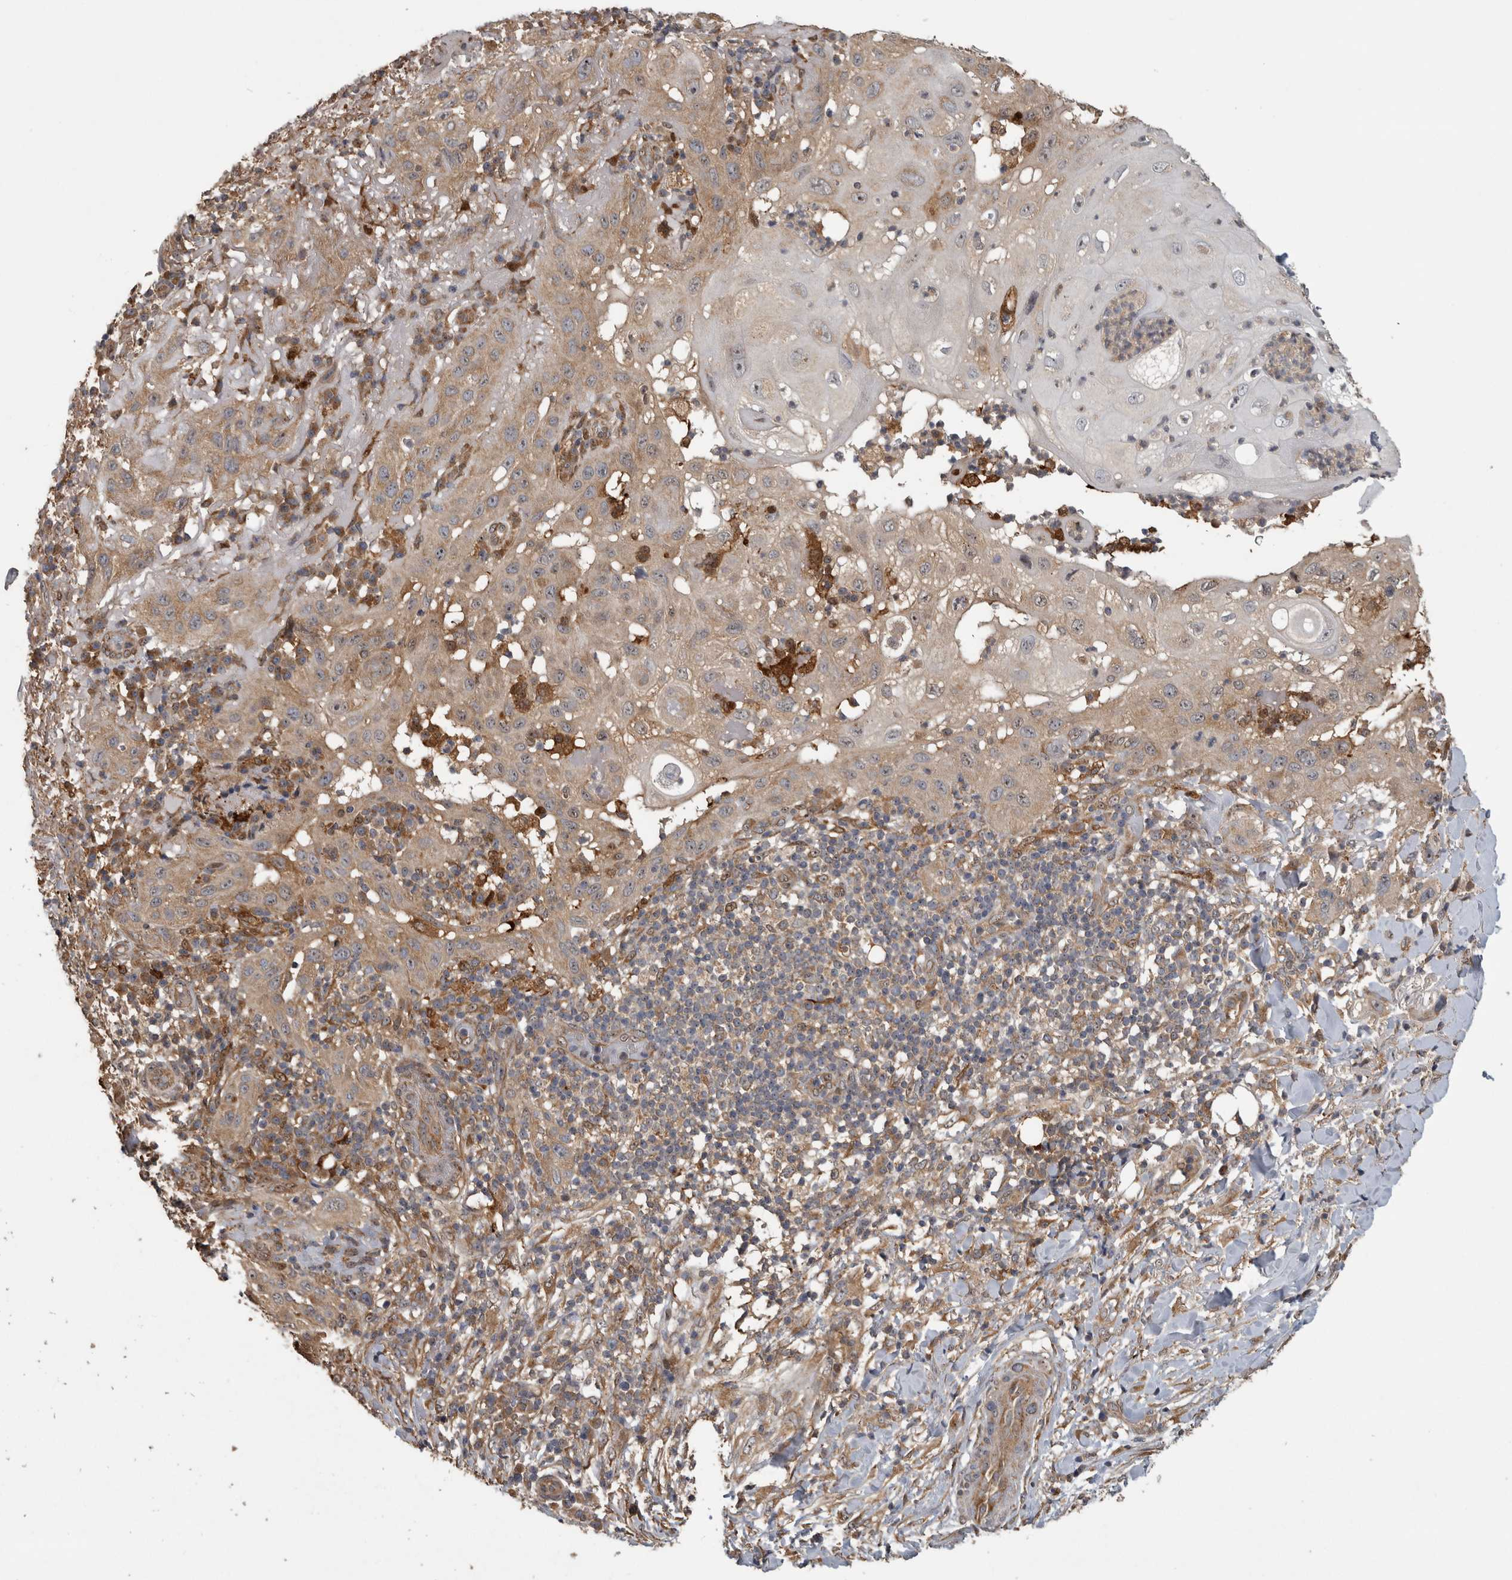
{"staining": {"intensity": "moderate", "quantity": ">75%", "location": "cytoplasmic/membranous"}, "tissue": "skin cancer", "cell_type": "Tumor cells", "image_type": "cancer", "snomed": [{"axis": "morphology", "description": "Normal tissue, NOS"}, {"axis": "morphology", "description": "Squamous cell carcinoma, NOS"}, {"axis": "topography", "description": "Skin"}], "caption": "There is medium levels of moderate cytoplasmic/membranous staining in tumor cells of skin cancer, as demonstrated by immunohistochemical staining (brown color).", "gene": "ATXN2", "patient": {"sex": "female", "age": 96}}